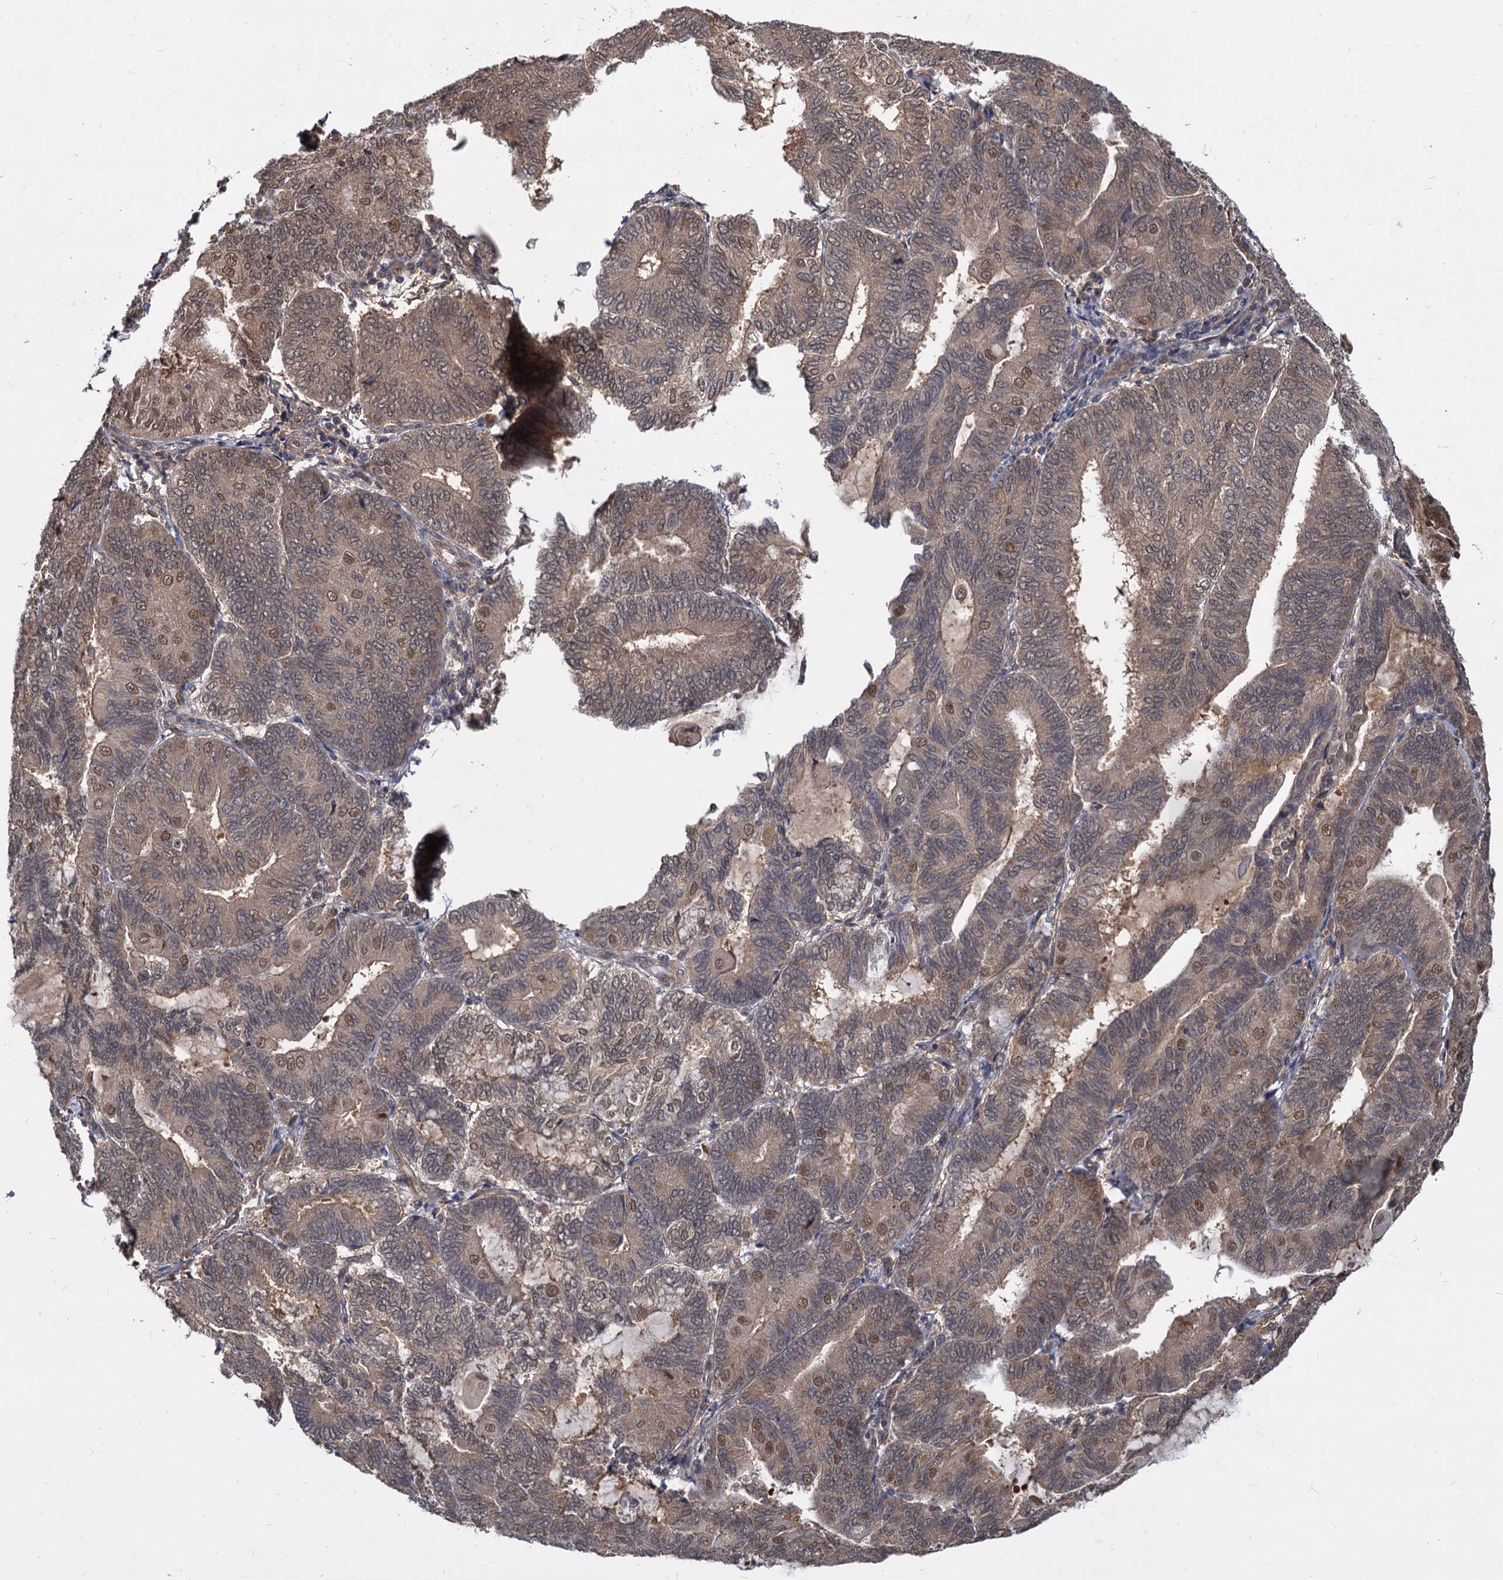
{"staining": {"intensity": "moderate", "quantity": "25%-75%", "location": "nuclear"}, "tissue": "endometrial cancer", "cell_type": "Tumor cells", "image_type": "cancer", "snomed": [{"axis": "morphology", "description": "Adenocarcinoma, NOS"}, {"axis": "topography", "description": "Endometrium"}], "caption": "DAB (3,3'-diaminobenzidine) immunohistochemical staining of human endometrial cancer displays moderate nuclear protein staining in about 25%-75% of tumor cells.", "gene": "PSMD4", "patient": {"sex": "female", "age": 81}}